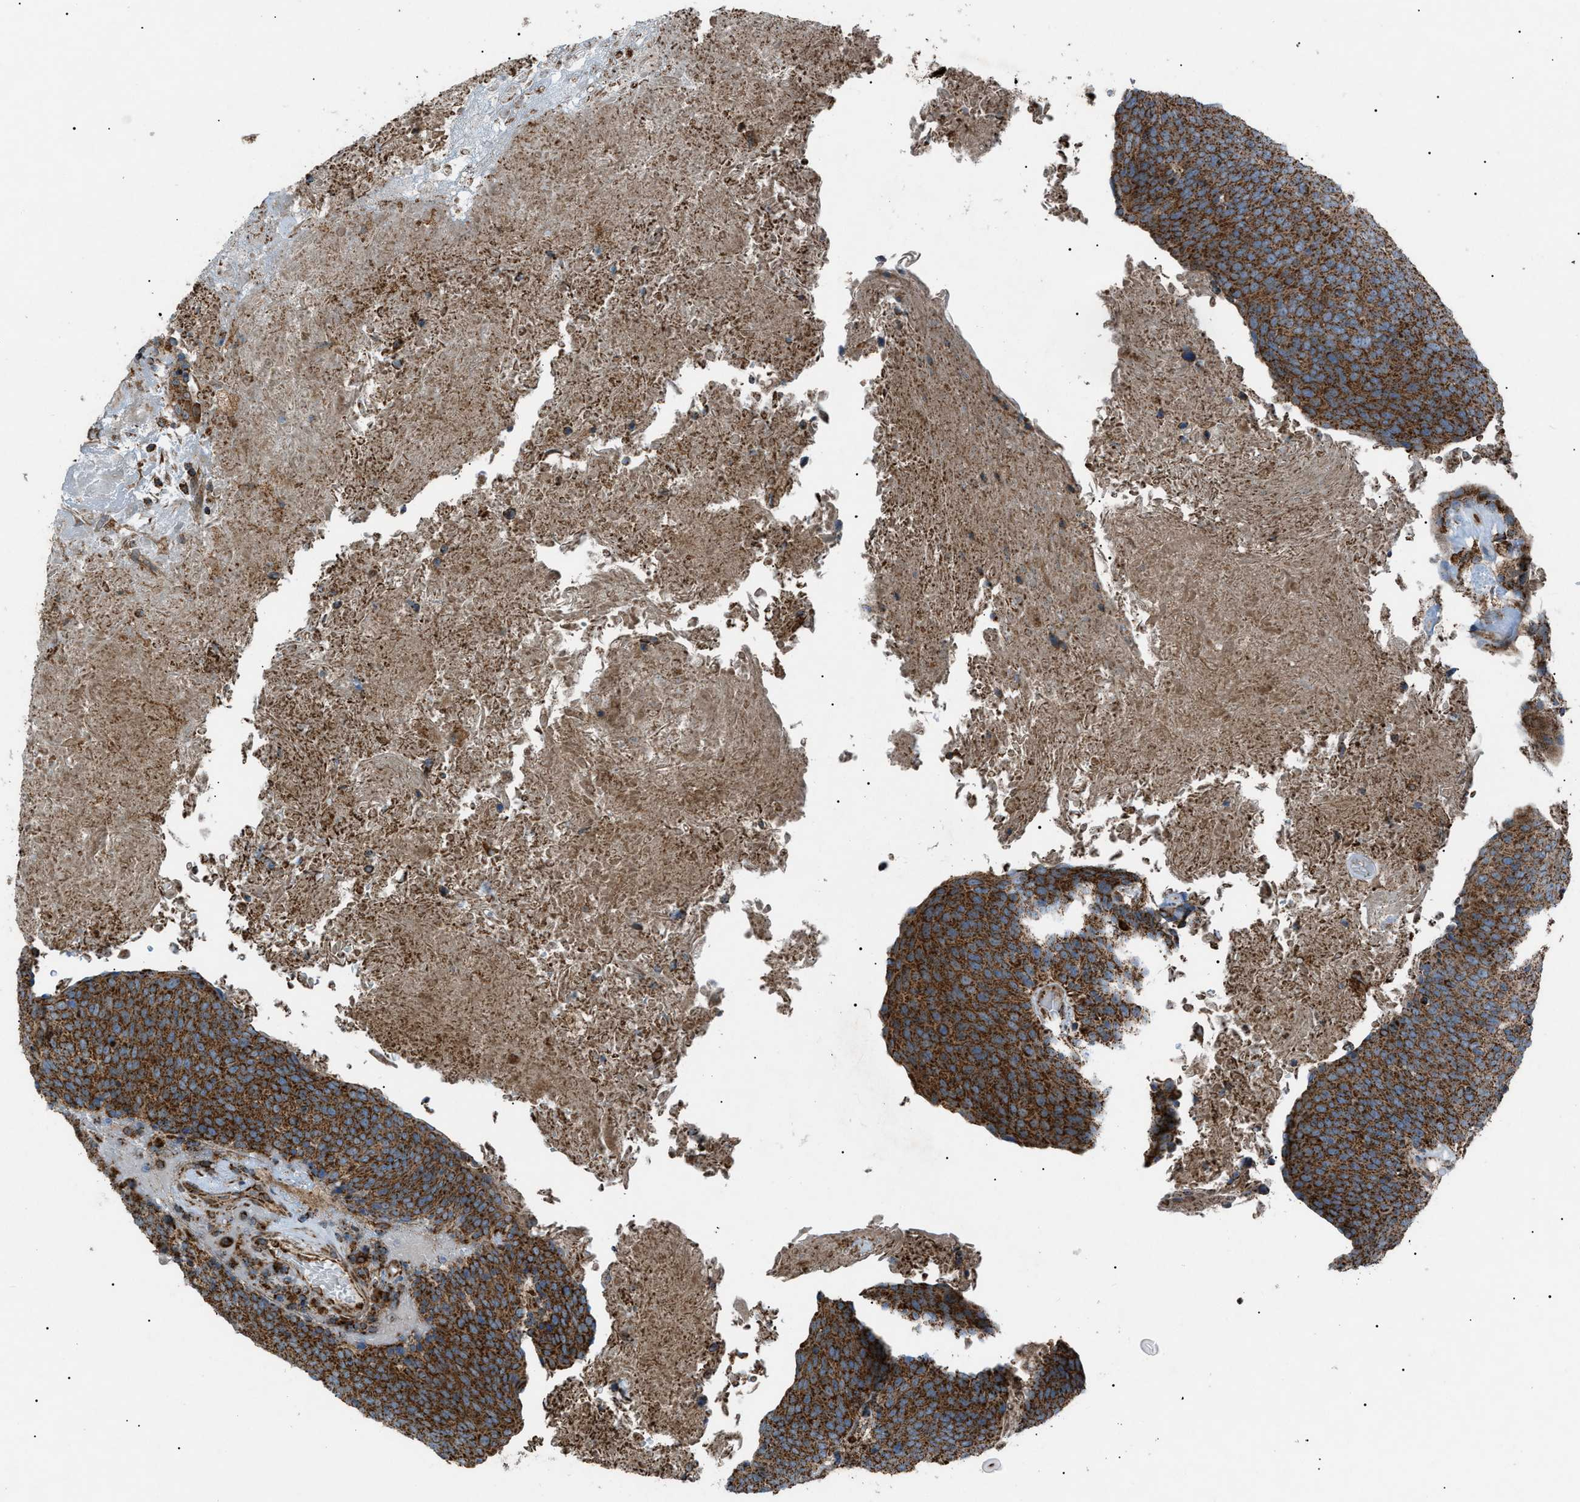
{"staining": {"intensity": "strong", "quantity": ">75%", "location": "cytoplasmic/membranous"}, "tissue": "head and neck cancer", "cell_type": "Tumor cells", "image_type": "cancer", "snomed": [{"axis": "morphology", "description": "Squamous cell carcinoma, NOS"}, {"axis": "morphology", "description": "Squamous cell carcinoma, metastatic, NOS"}, {"axis": "topography", "description": "Lymph node"}, {"axis": "topography", "description": "Head-Neck"}], "caption": "A histopathology image of human metastatic squamous cell carcinoma (head and neck) stained for a protein exhibits strong cytoplasmic/membranous brown staining in tumor cells.", "gene": "C1GALT1C1", "patient": {"sex": "male", "age": 62}}